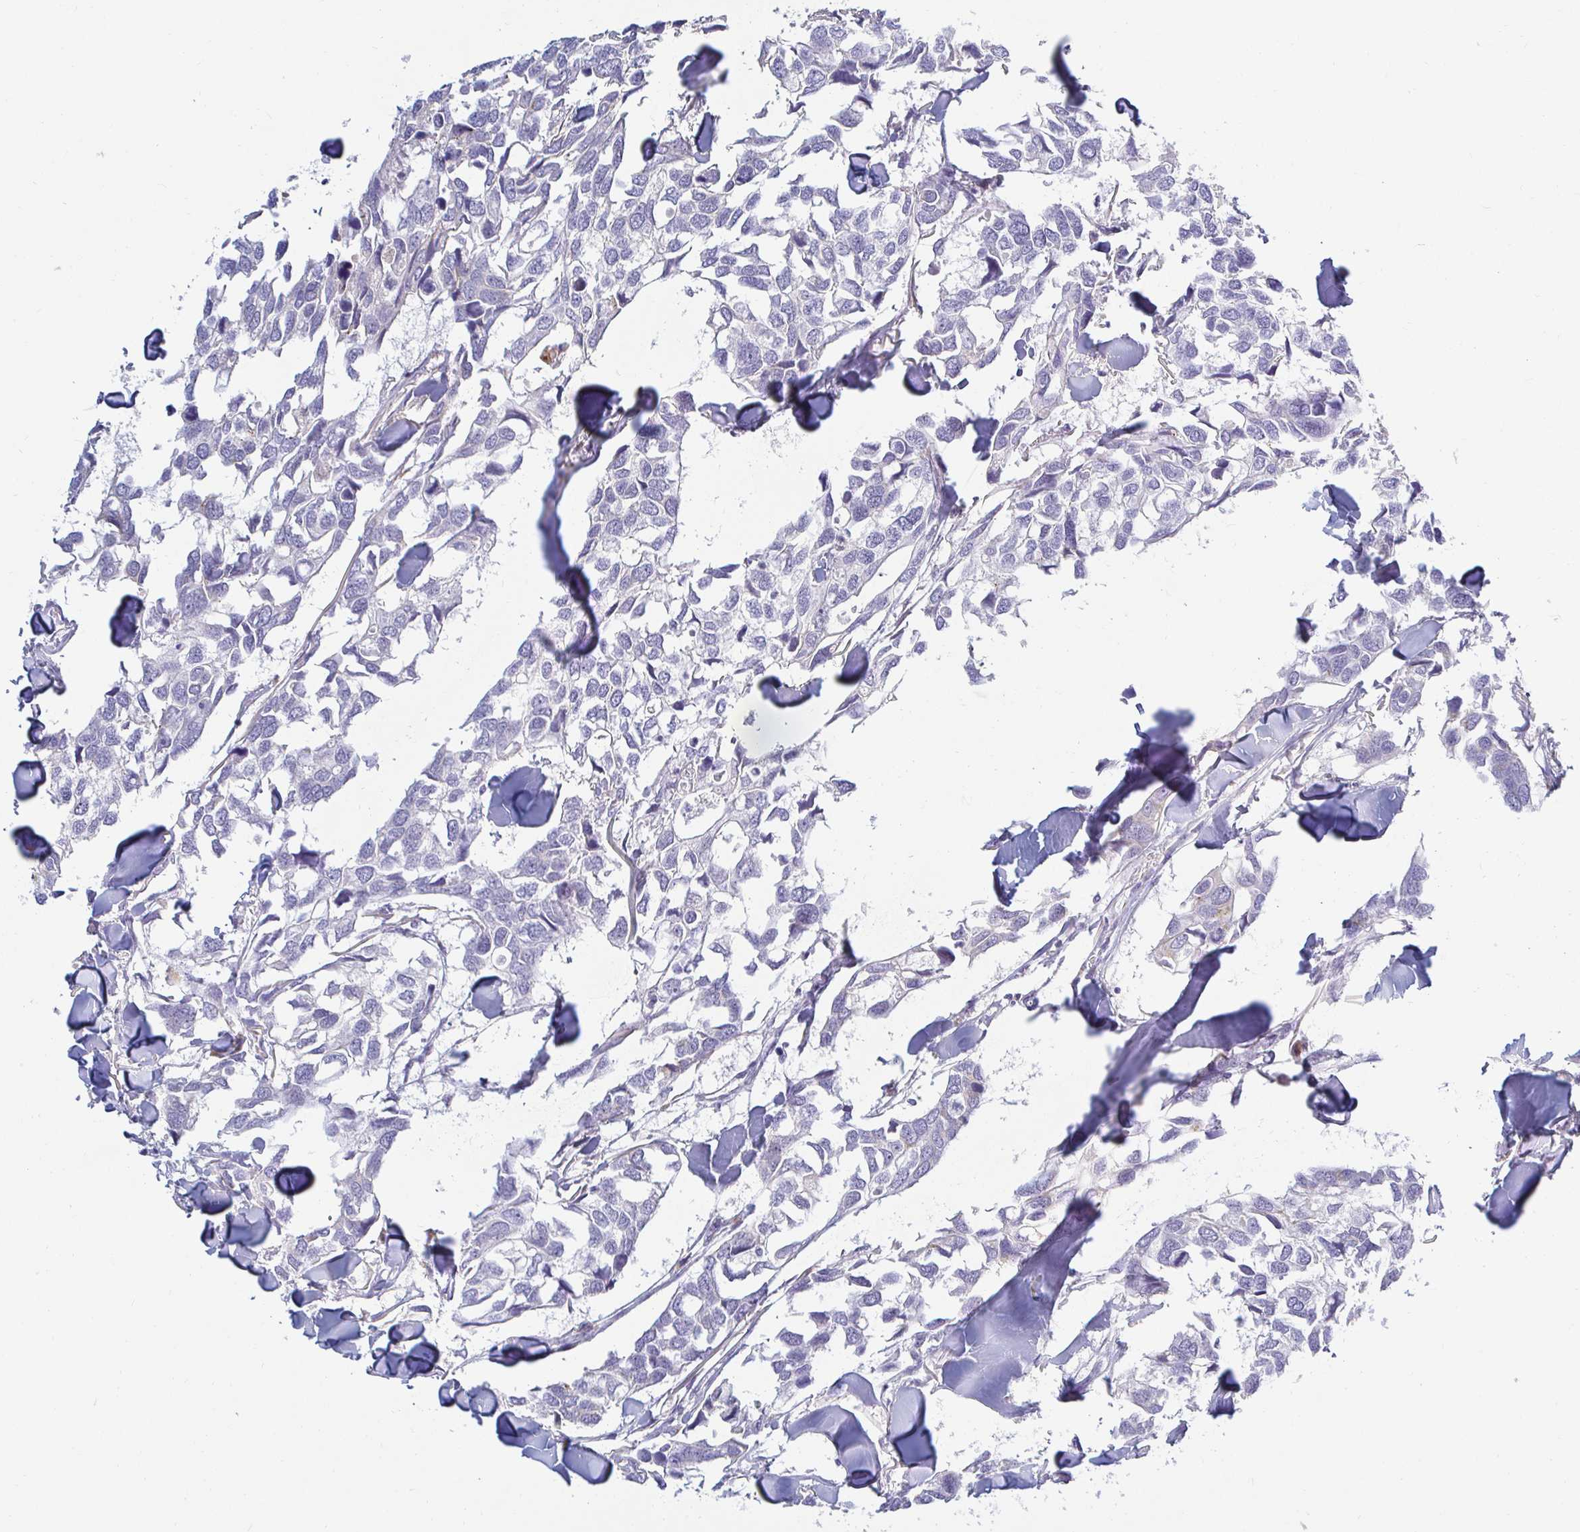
{"staining": {"intensity": "negative", "quantity": "none", "location": "none"}, "tissue": "breast cancer", "cell_type": "Tumor cells", "image_type": "cancer", "snomed": [{"axis": "morphology", "description": "Duct carcinoma"}, {"axis": "topography", "description": "Breast"}], "caption": "The immunohistochemistry histopathology image has no significant staining in tumor cells of breast intraductal carcinoma tissue. The staining is performed using DAB brown chromogen with nuclei counter-stained in using hematoxylin.", "gene": "OR51D1", "patient": {"sex": "female", "age": 83}}